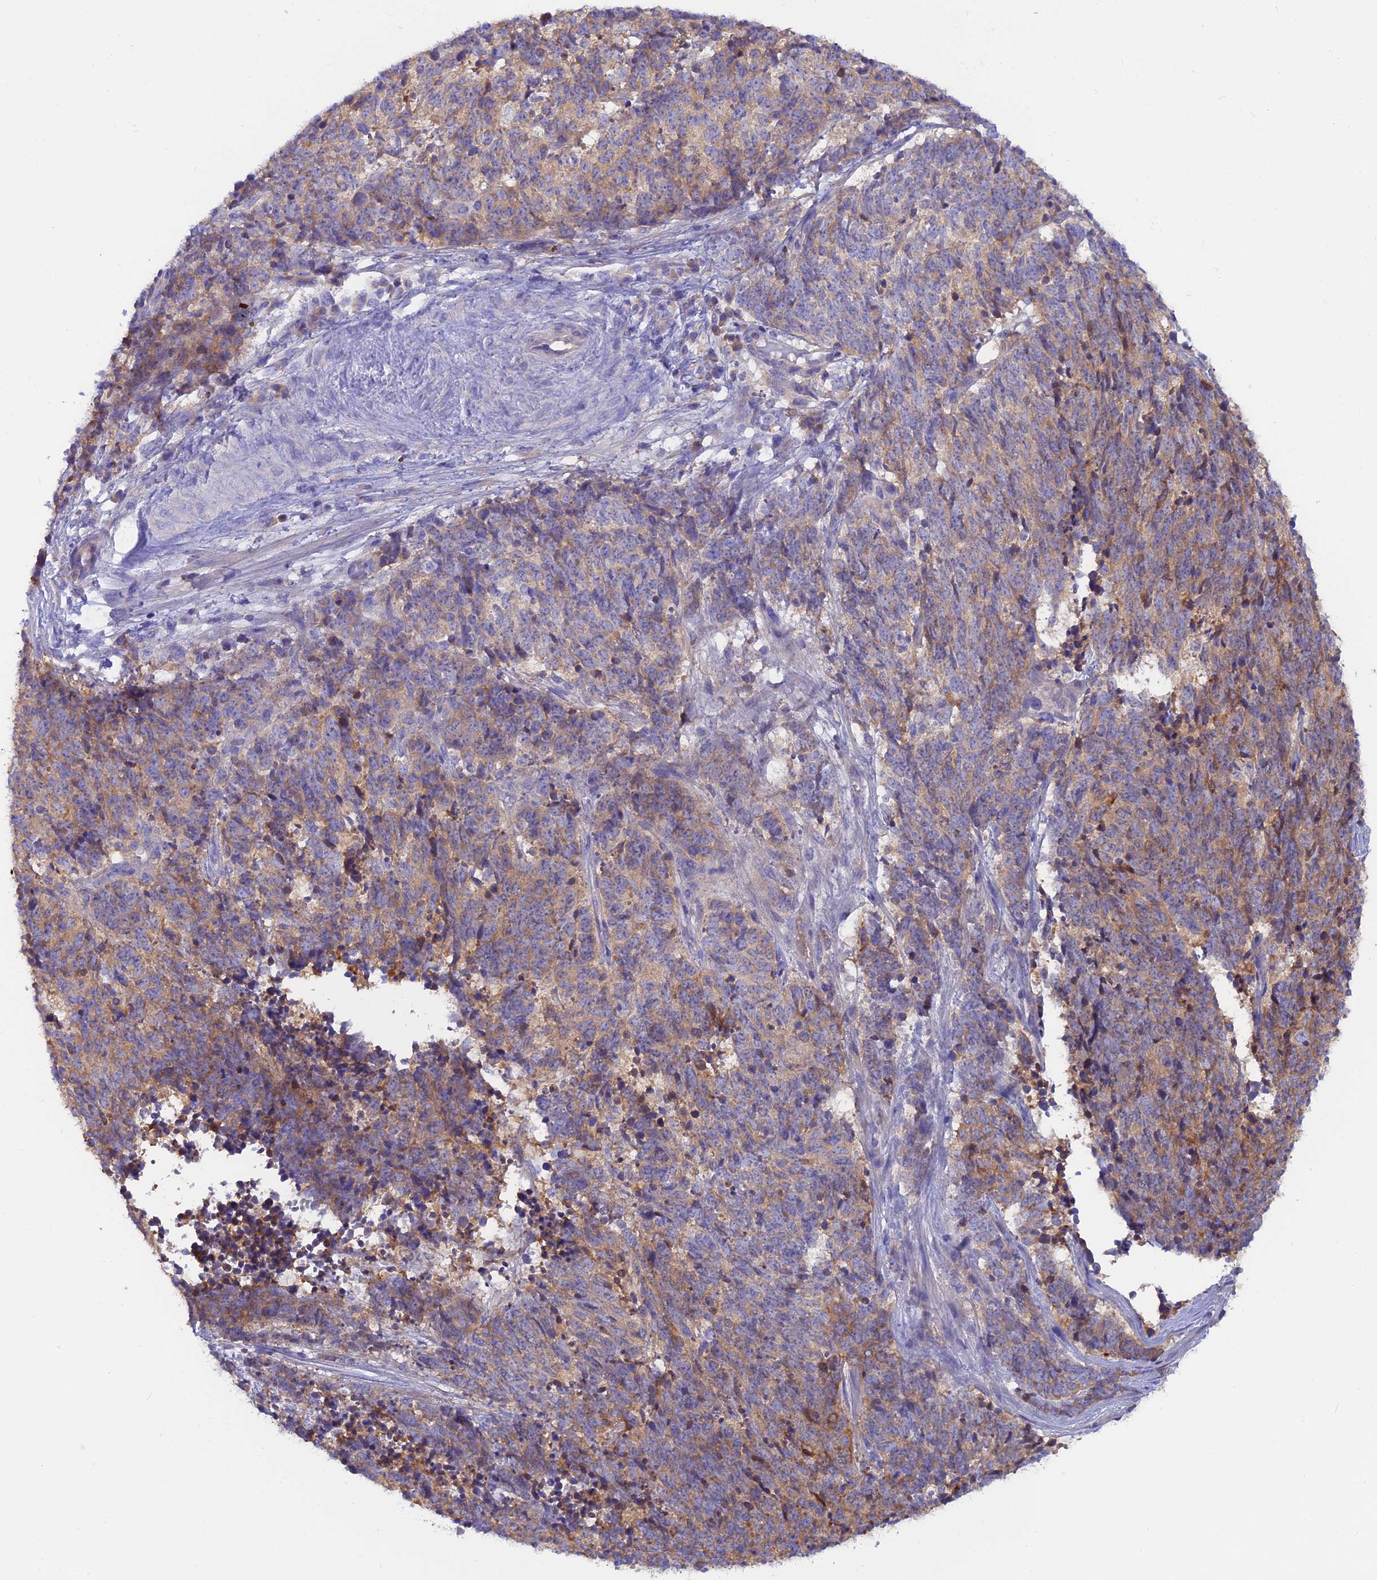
{"staining": {"intensity": "moderate", "quantity": "25%-75%", "location": "cytoplasmic/membranous"}, "tissue": "cervical cancer", "cell_type": "Tumor cells", "image_type": "cancer", "snomed": [{"axis": "morphology", "description": "Squamous cell carcinoma, NOS"}, {"axis": "topography", "description": "Cervix"}], "caption": "The histopathology image displays staining of cervical squamous cell carcinoma, revealing moderate cytoplasmic/membranous protein staining (brown color) within tumor cells. The staining is performed using DAB brown chromogen to label protein expression. The nuclei are counter-stained blue using hematoxylin.", "gene": "LZTFL1", "patient": {"sex": "female", "age": 29}}